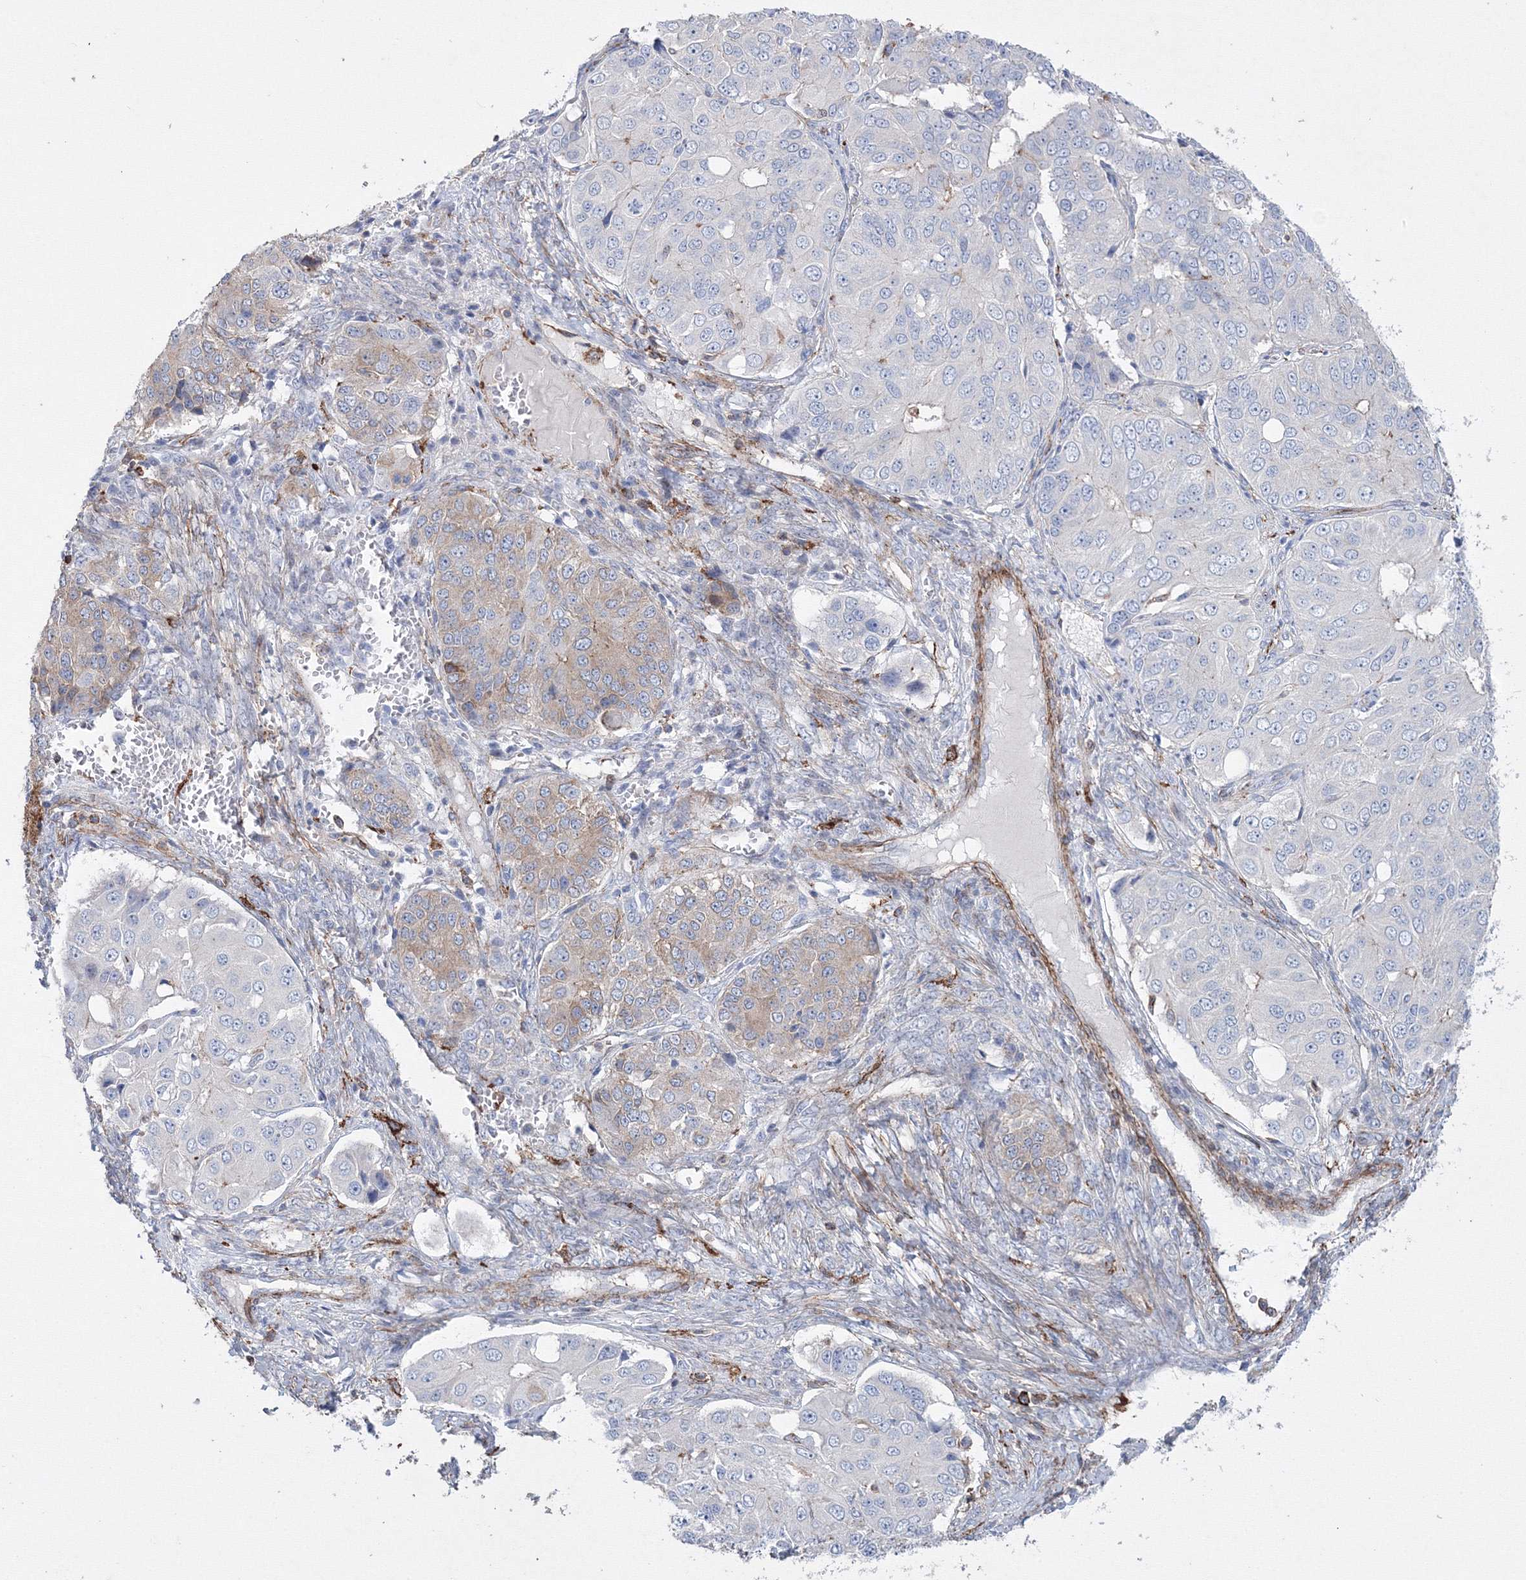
{"staining": {"intensity": "negative", "quantity": "none", "location": "none"}, "tissue": "ovarian cancer", "cell_type": "Tumor cells", "image_type": "cancer", "snomed": [{"axis": "morphology", "description": "Carcinoma, endometroid"}, {"axis": "topography", "description": "Ovary"}], "caption": "This is an immunohistochemistry (IHC) image of human ovarian cancer (endometroid carcinoma). There is no expression in tumor cells.", "gene": "GPR82", "patient": {"sex": "female", "age": 51}}